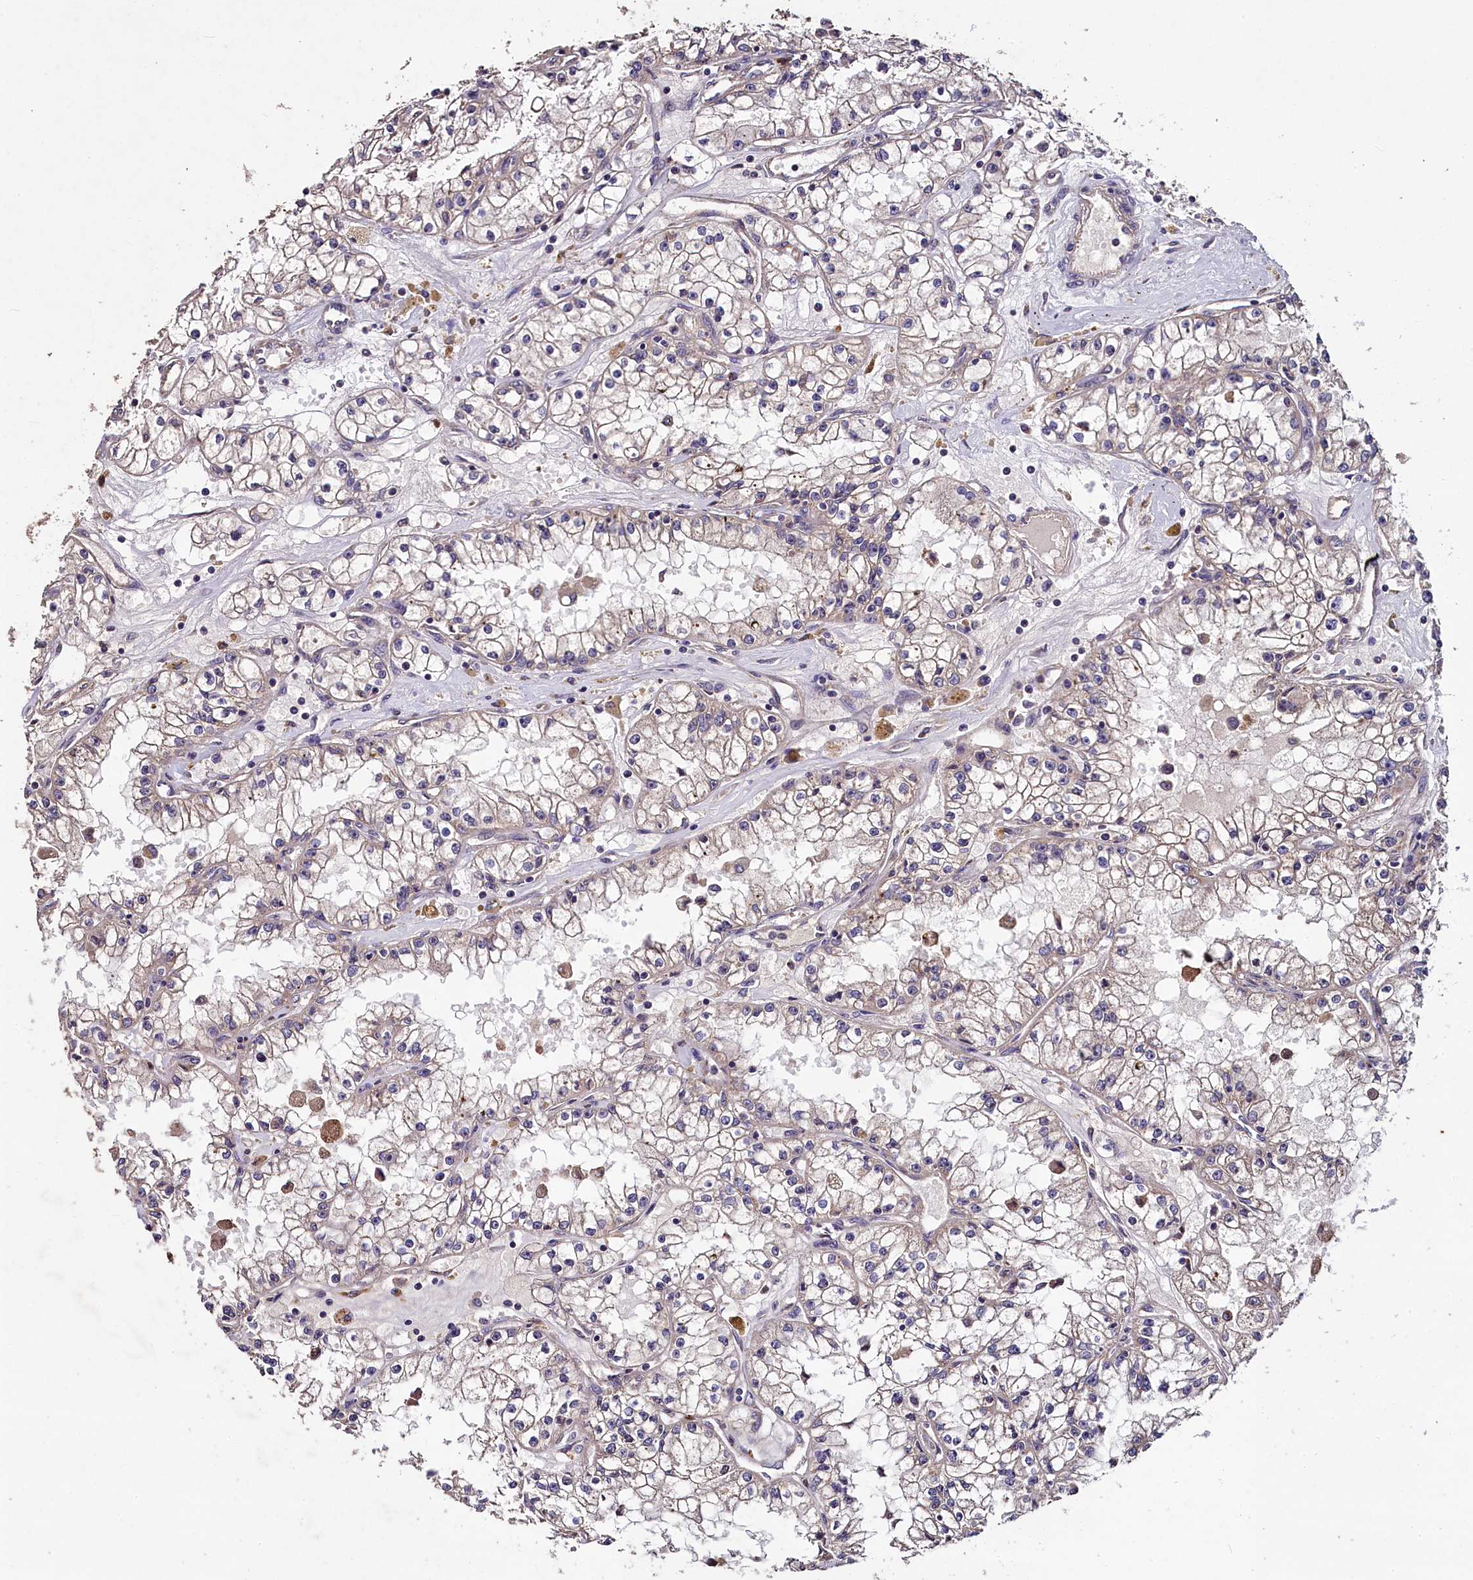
{"staining": {"intensity": "negative", "quantity": "none", "location": "none"}, "tissue": "renal cancer", "cell_type": "Tumor cells", "image_type": "cancer", "snomed": [{"axis": "morphology", "description": "Adenocarcinoma, NOS"}, {"axis": "topography", "description": "Kidney"}], "caption": "High power microscopy histopathology image of an immunohistochemistry image of renal adenocarcinoma, revealing no significant positivity in tumor cells.", "gene": "COQ9", "patient": {"sex": "male", "age": 56}}